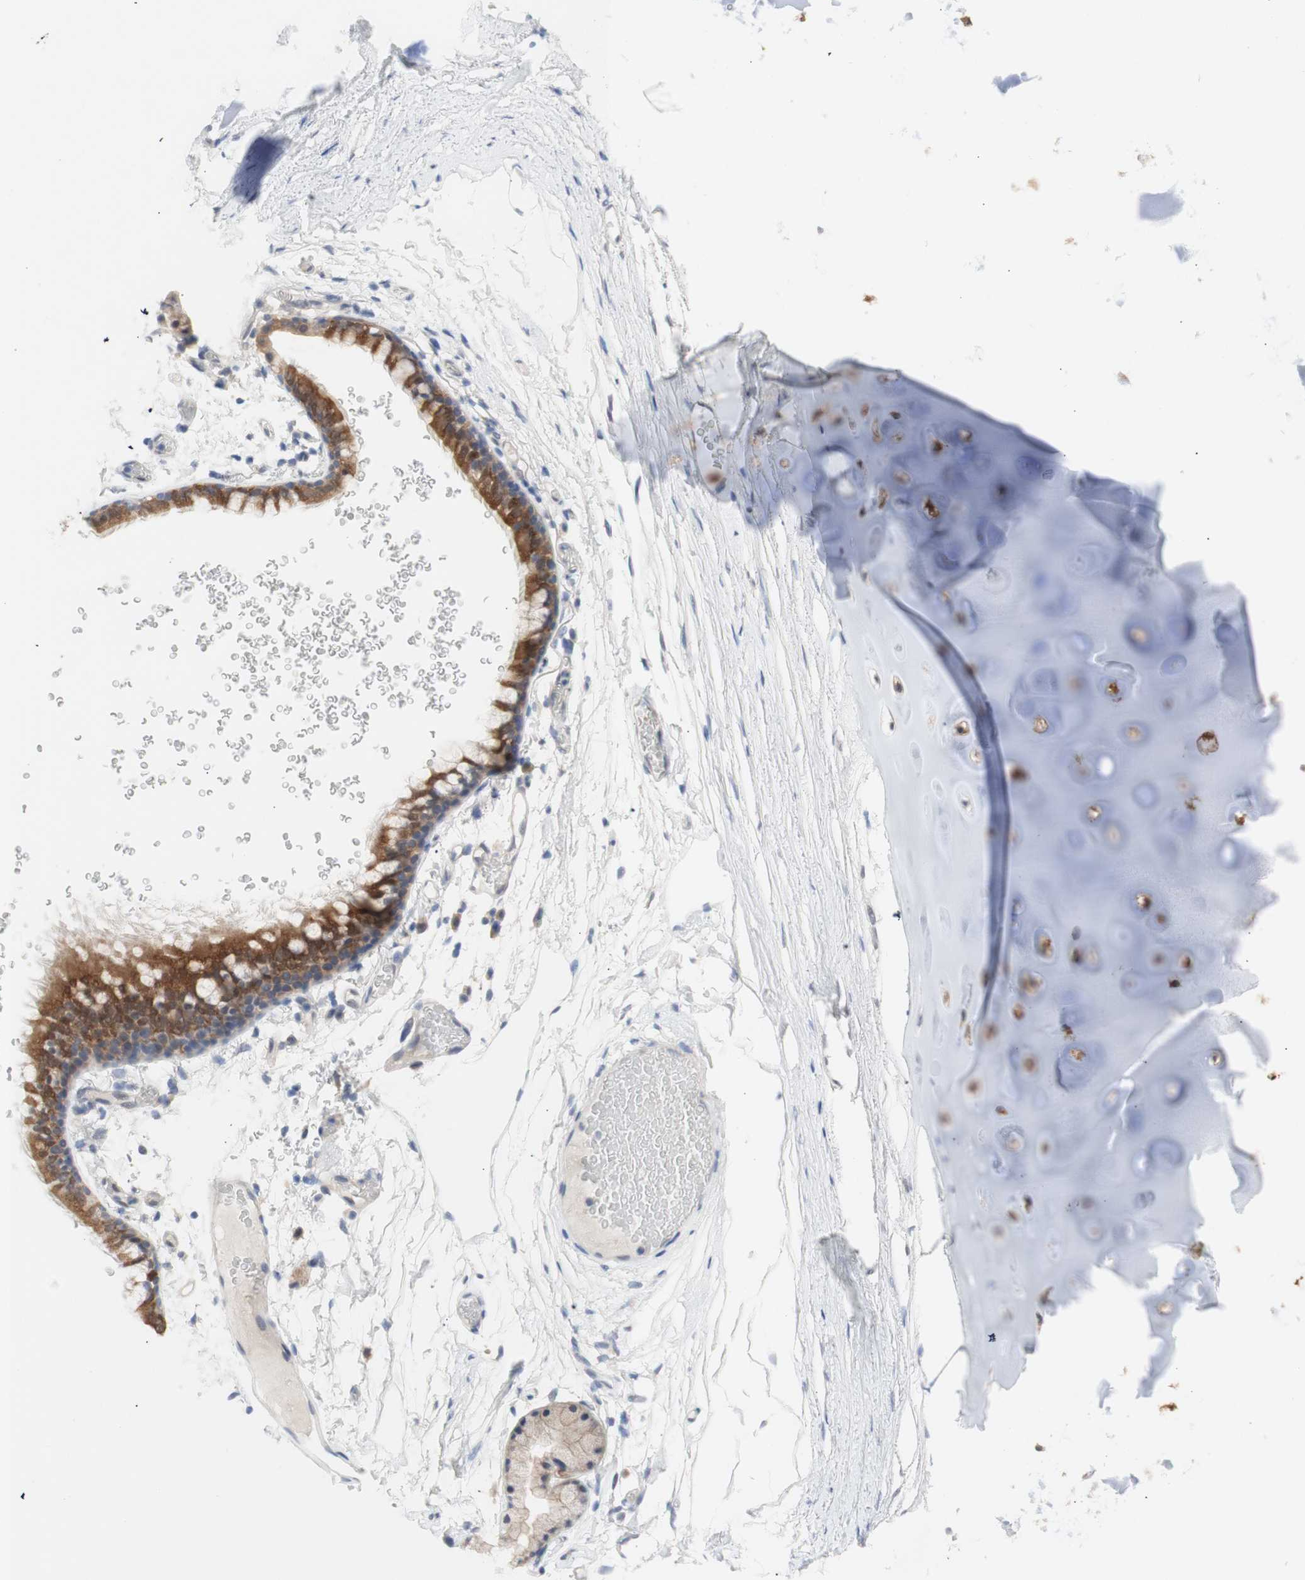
{"staining": {"intensity": "negative", "quantity": "none", "location": "none"}, "tissue": "adipose tissue", "cell_type": "Adipocytes", "image_type": "normal", "snomed": [{"axis": "morphology", "description": "Normal tissue, NOS"}, {"axis": "topography", "description": "Bronchus"}], "caption": "The image demonstrates no significant positivity in adipocytes of adipose tissue. (Brightfield microscopy of DAB IHC at high magnification).", "gene": "PRMT5", "patient": {"sex": "female", "age": 73}}